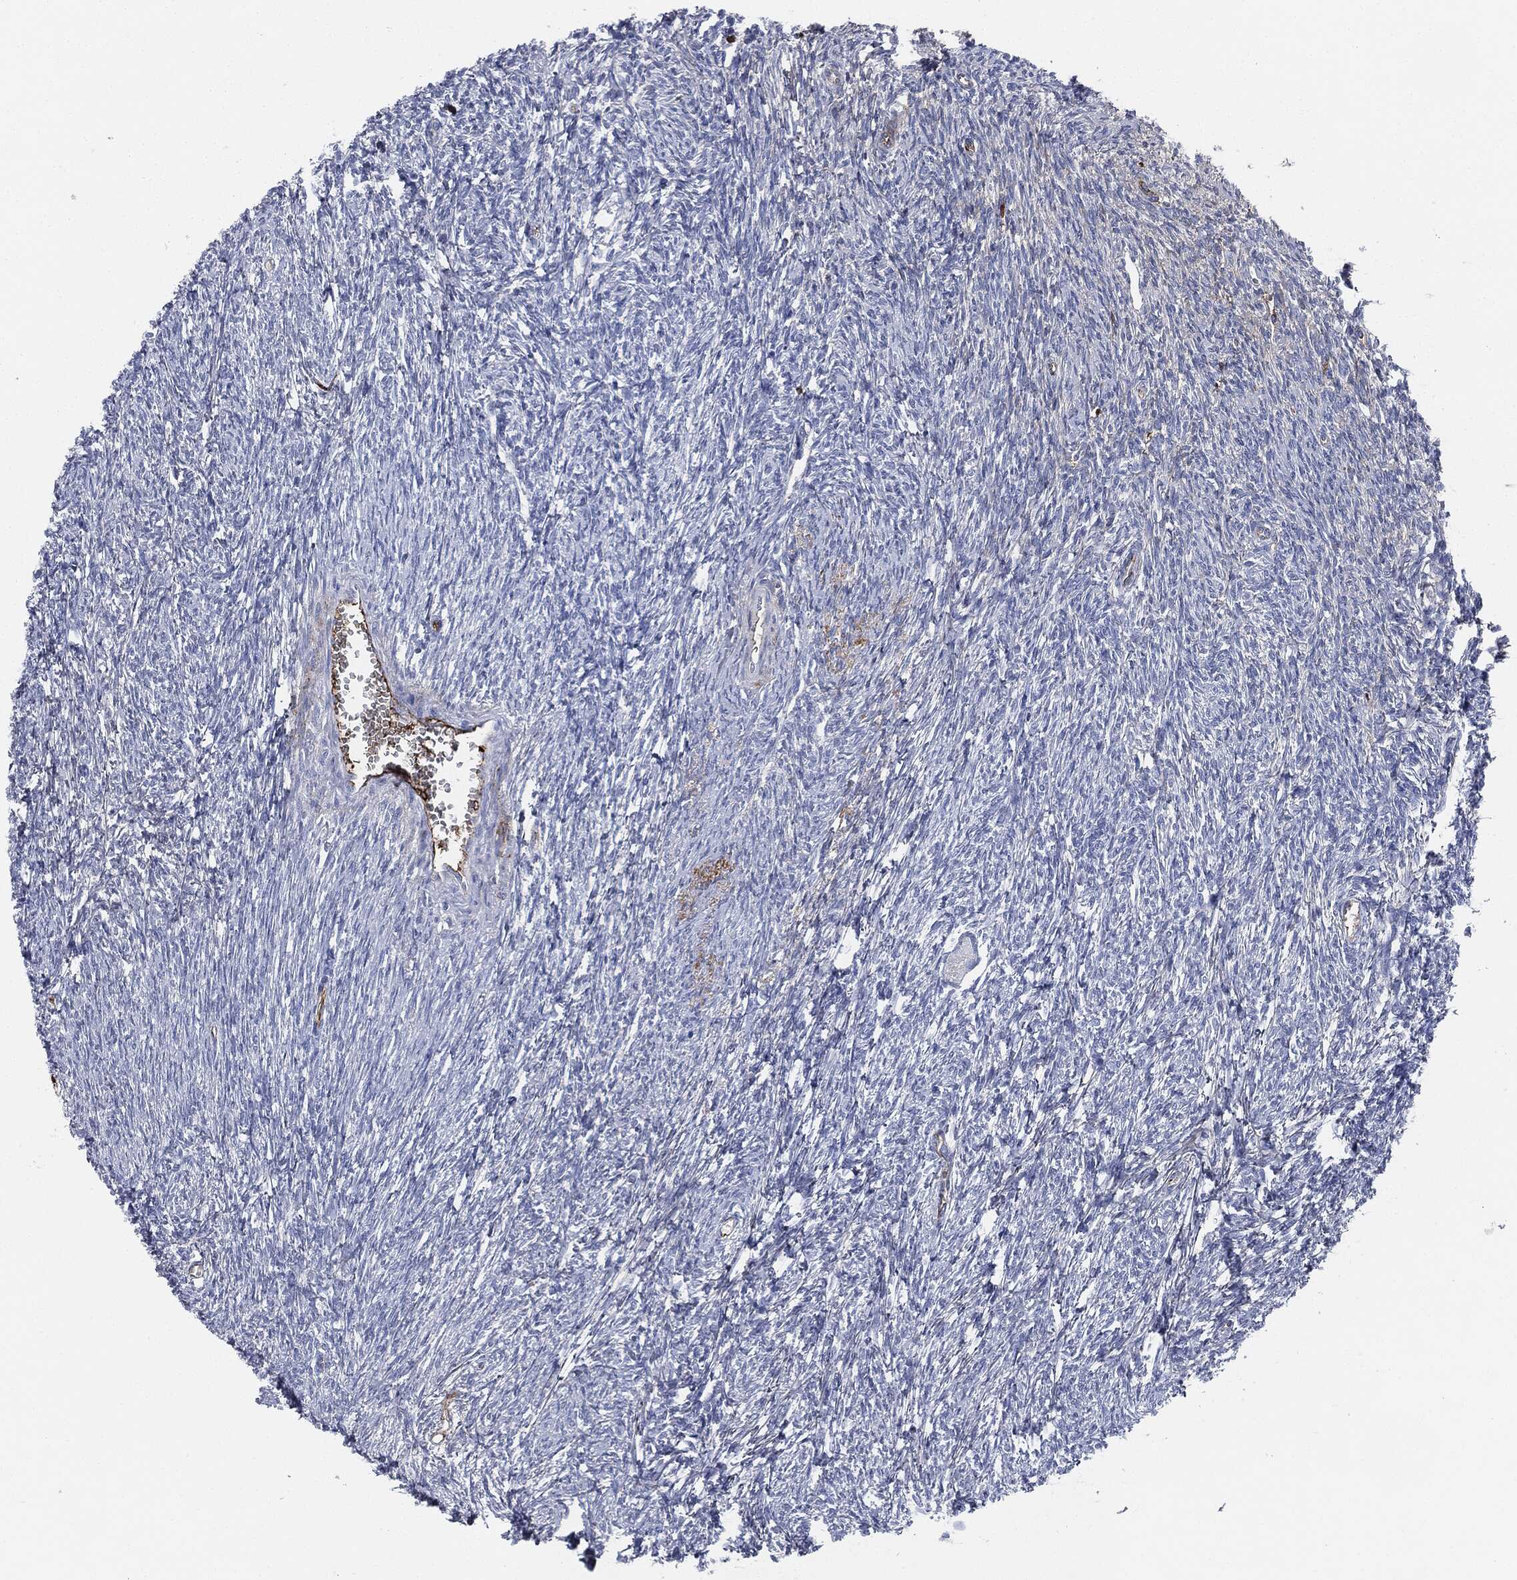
{"staining": {"intensity": "negative", "quantity": "none", "location": "none"}, "tissue": "ovary", "cell_type": "Follicle cells", "image_type": "normal", "snomed": [{"axis": "morphology", "description": "Normal tissue, NOS"}, {"axis": "topography", "description": "Fallopian tube"}, {"axis": "topography", "description": "Ovary"}], "caption": "Benign ovary was stained to show a protein in brown. There is no significant staining in follicle cells. (Stains: DAB immunohistochemistry with hematoxylin counter stain, Microscopy: brightfield microscopy at high magnification).", "gene": "APOB", "patient": {"sex": "female", "age": 33}}